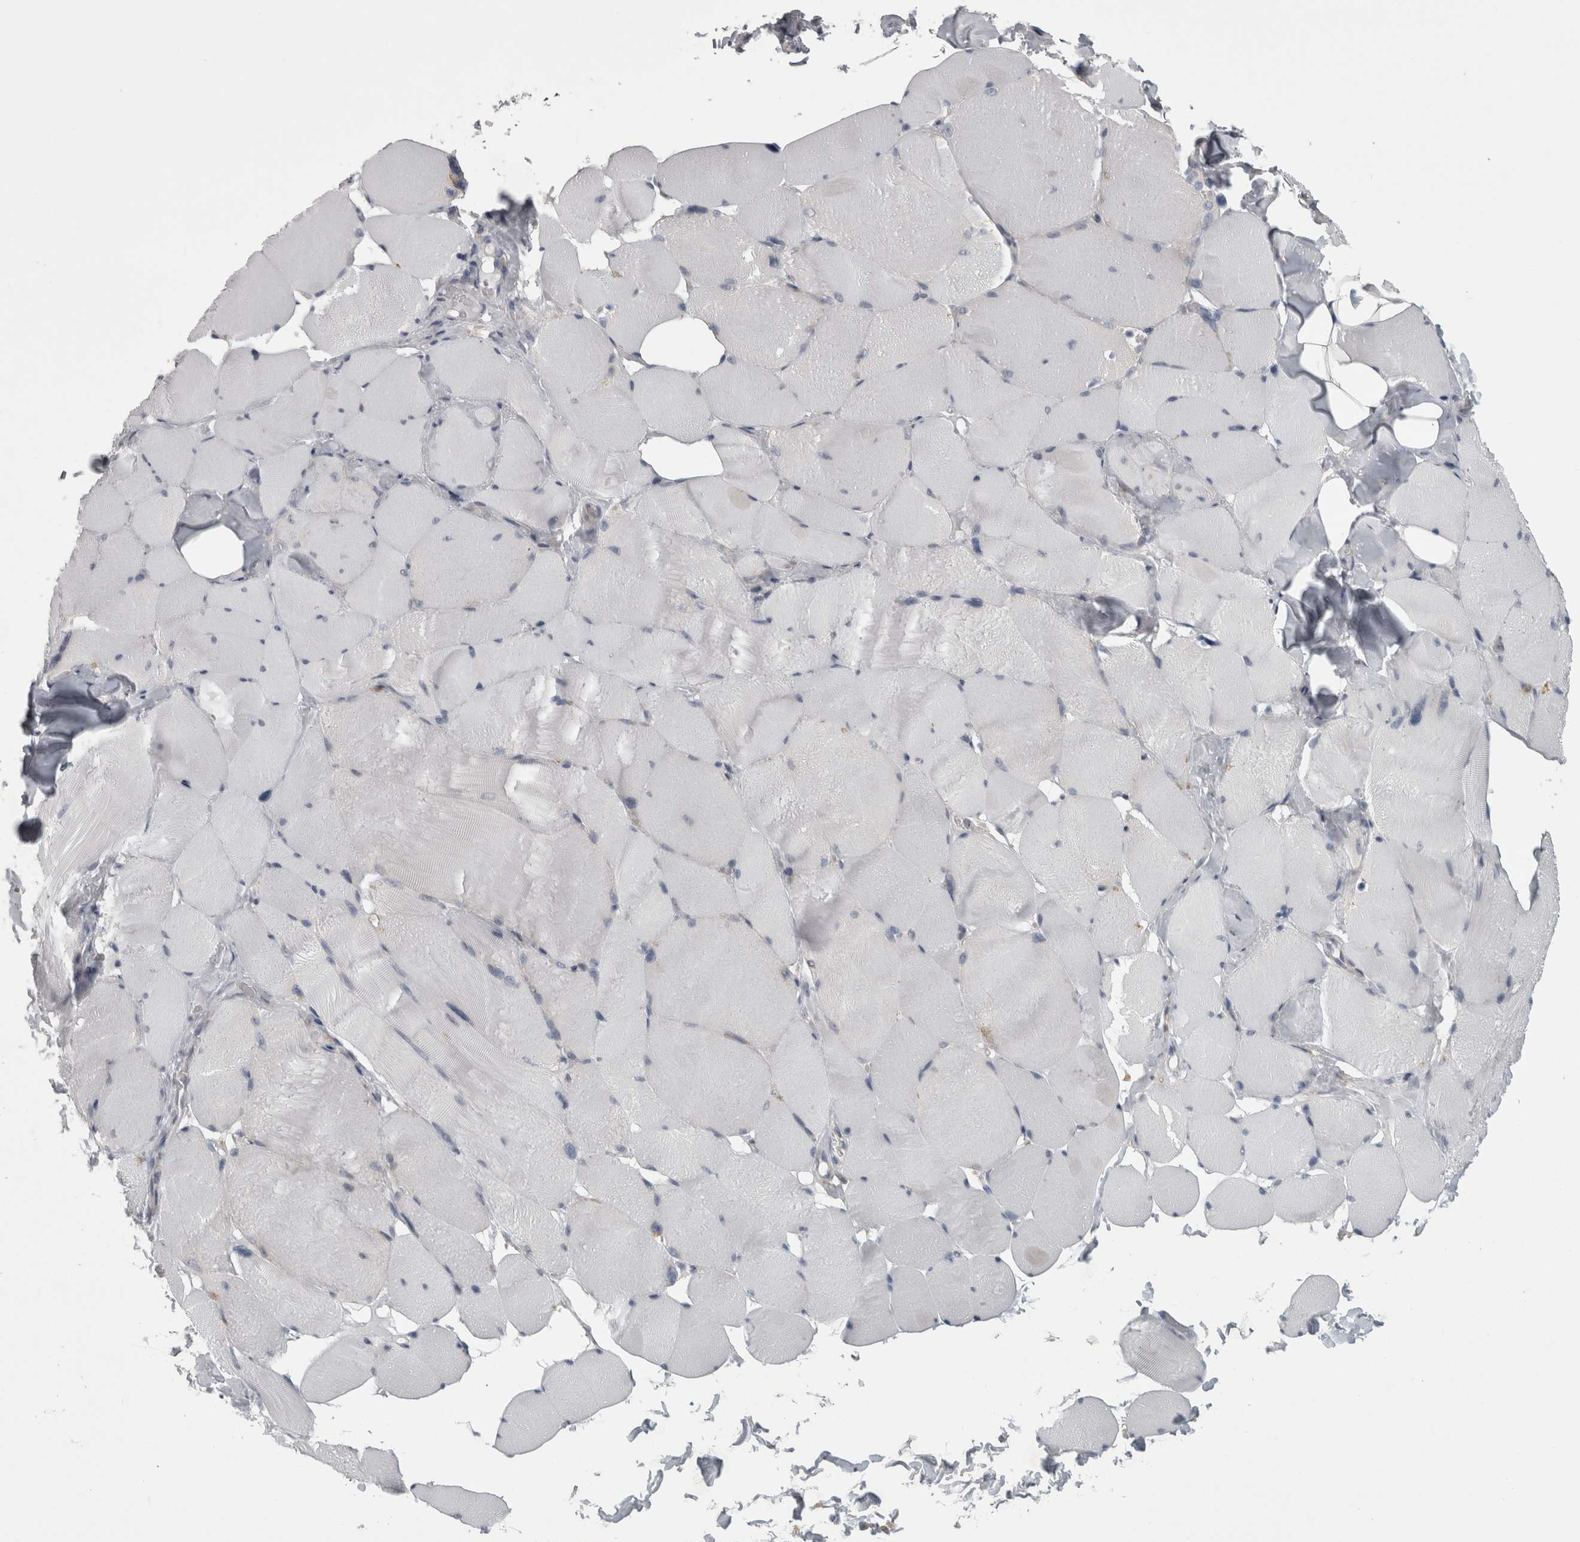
{"staining": {"intensity": "negative", "quantity": "none", "location": "none"}, "tissue": "skeletal muscle", "cell_type": "Myocytes", "image_type": "normal", "snomed": [{"axis": "morphology", "description": "Normal tissue, NOS"}, {"axis": "topography", "description": "Skin"}, {"axis": "topography", "description": "Skeletal muscle"}], "caption": "Myocytes show no significant protein expression in benign skeletal muscle.", "gene": "PRRC2C", "patient": {"sex": "male", "age": 83}}